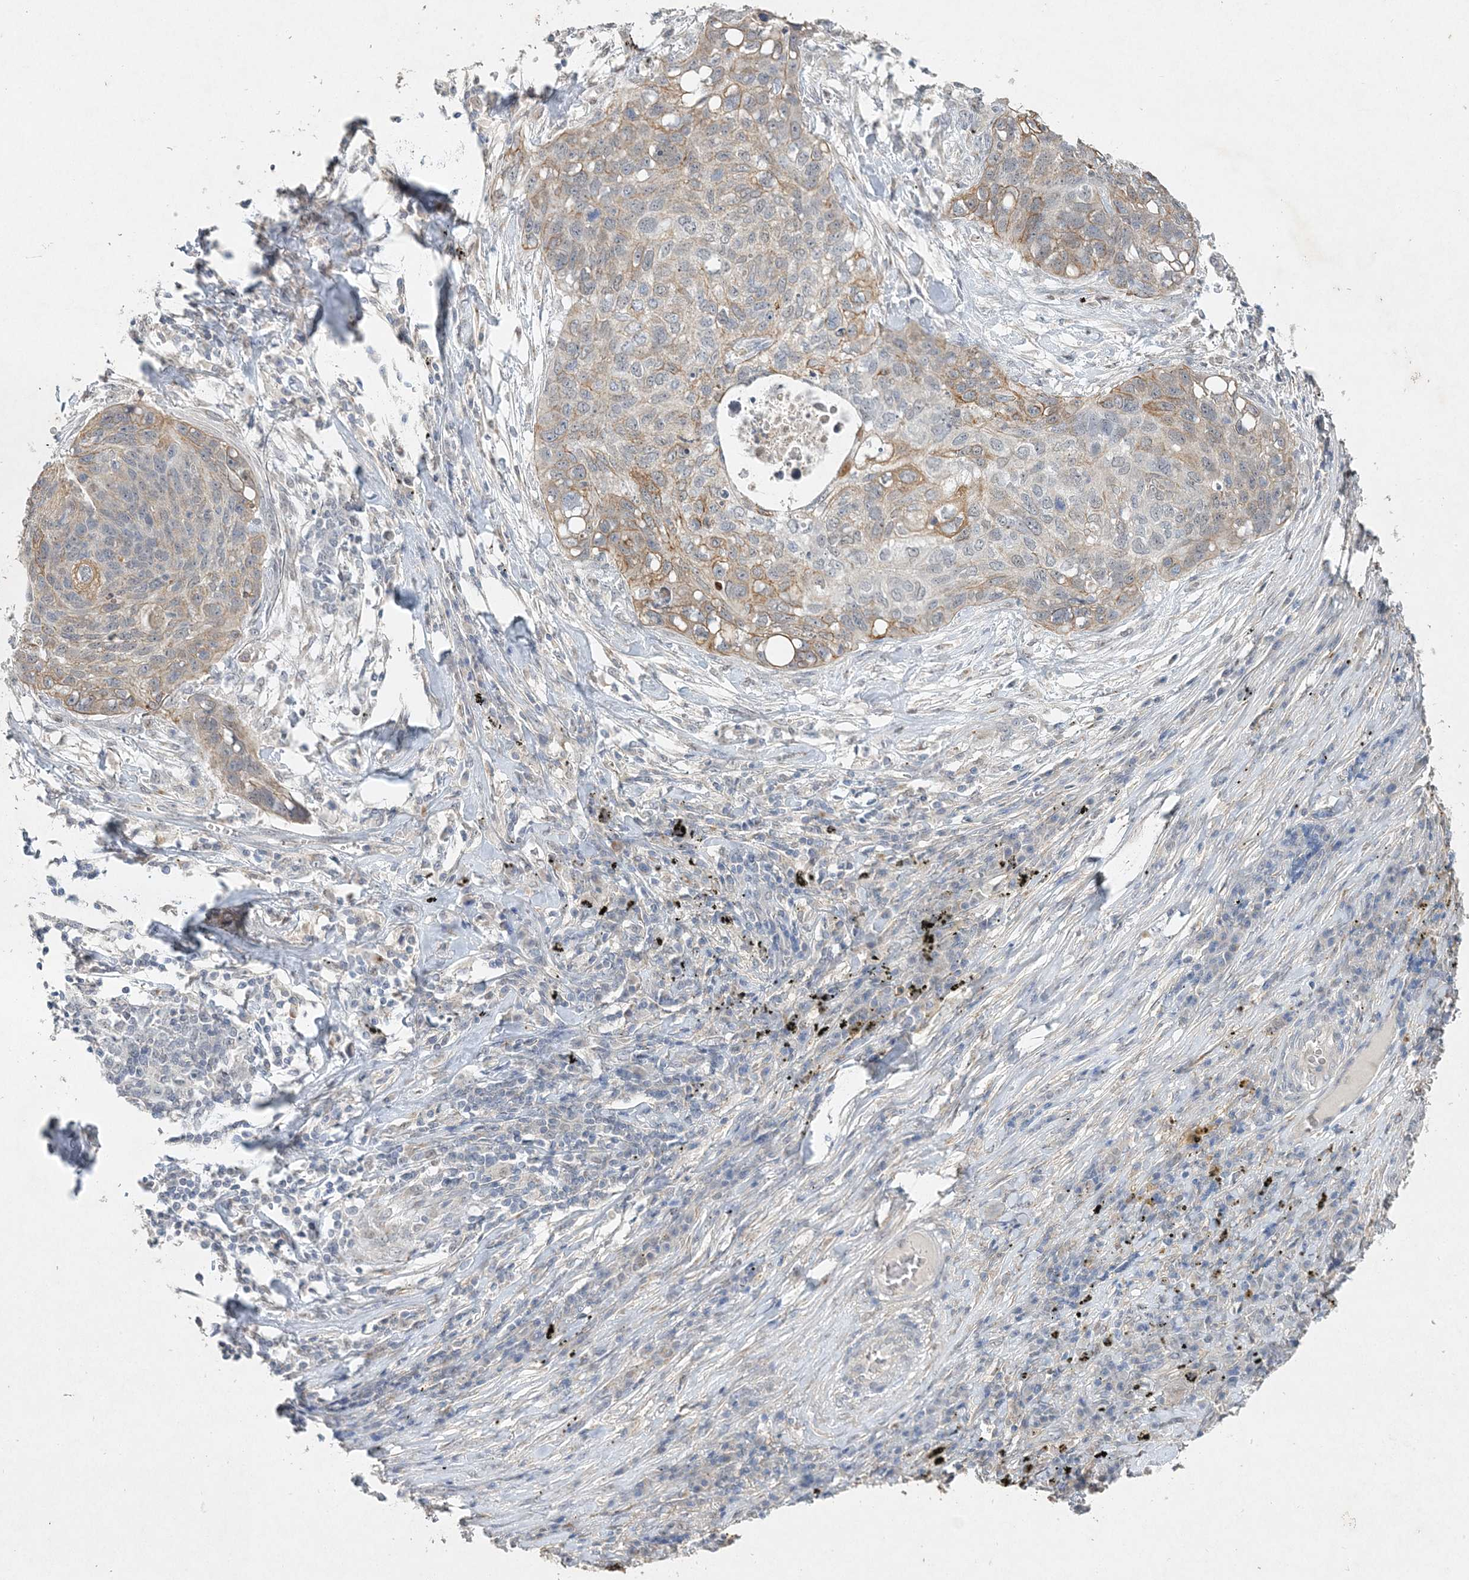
{"staining": {"intensity": "moderate", "quantity": "<25%", "location": "cytoplasmic/membranous"}, "tissue": "lung cancer", "cell_type": "Tumor cells", "image_type": "cancer", "snomed": [{"axis": "morphology", "description": "Squamous cell carcinoma, NOS"}, {"axis": "topography", "description": "Lung"}], "caption": "A histopathology image of human squamous cell carcinoma (lung) stained for a protein demonstrates moderate cytoplasmic/membranous brown staining in tumor cells.", "gene": "MAT2B", "patient": {"sex": "female", "age": 63}}